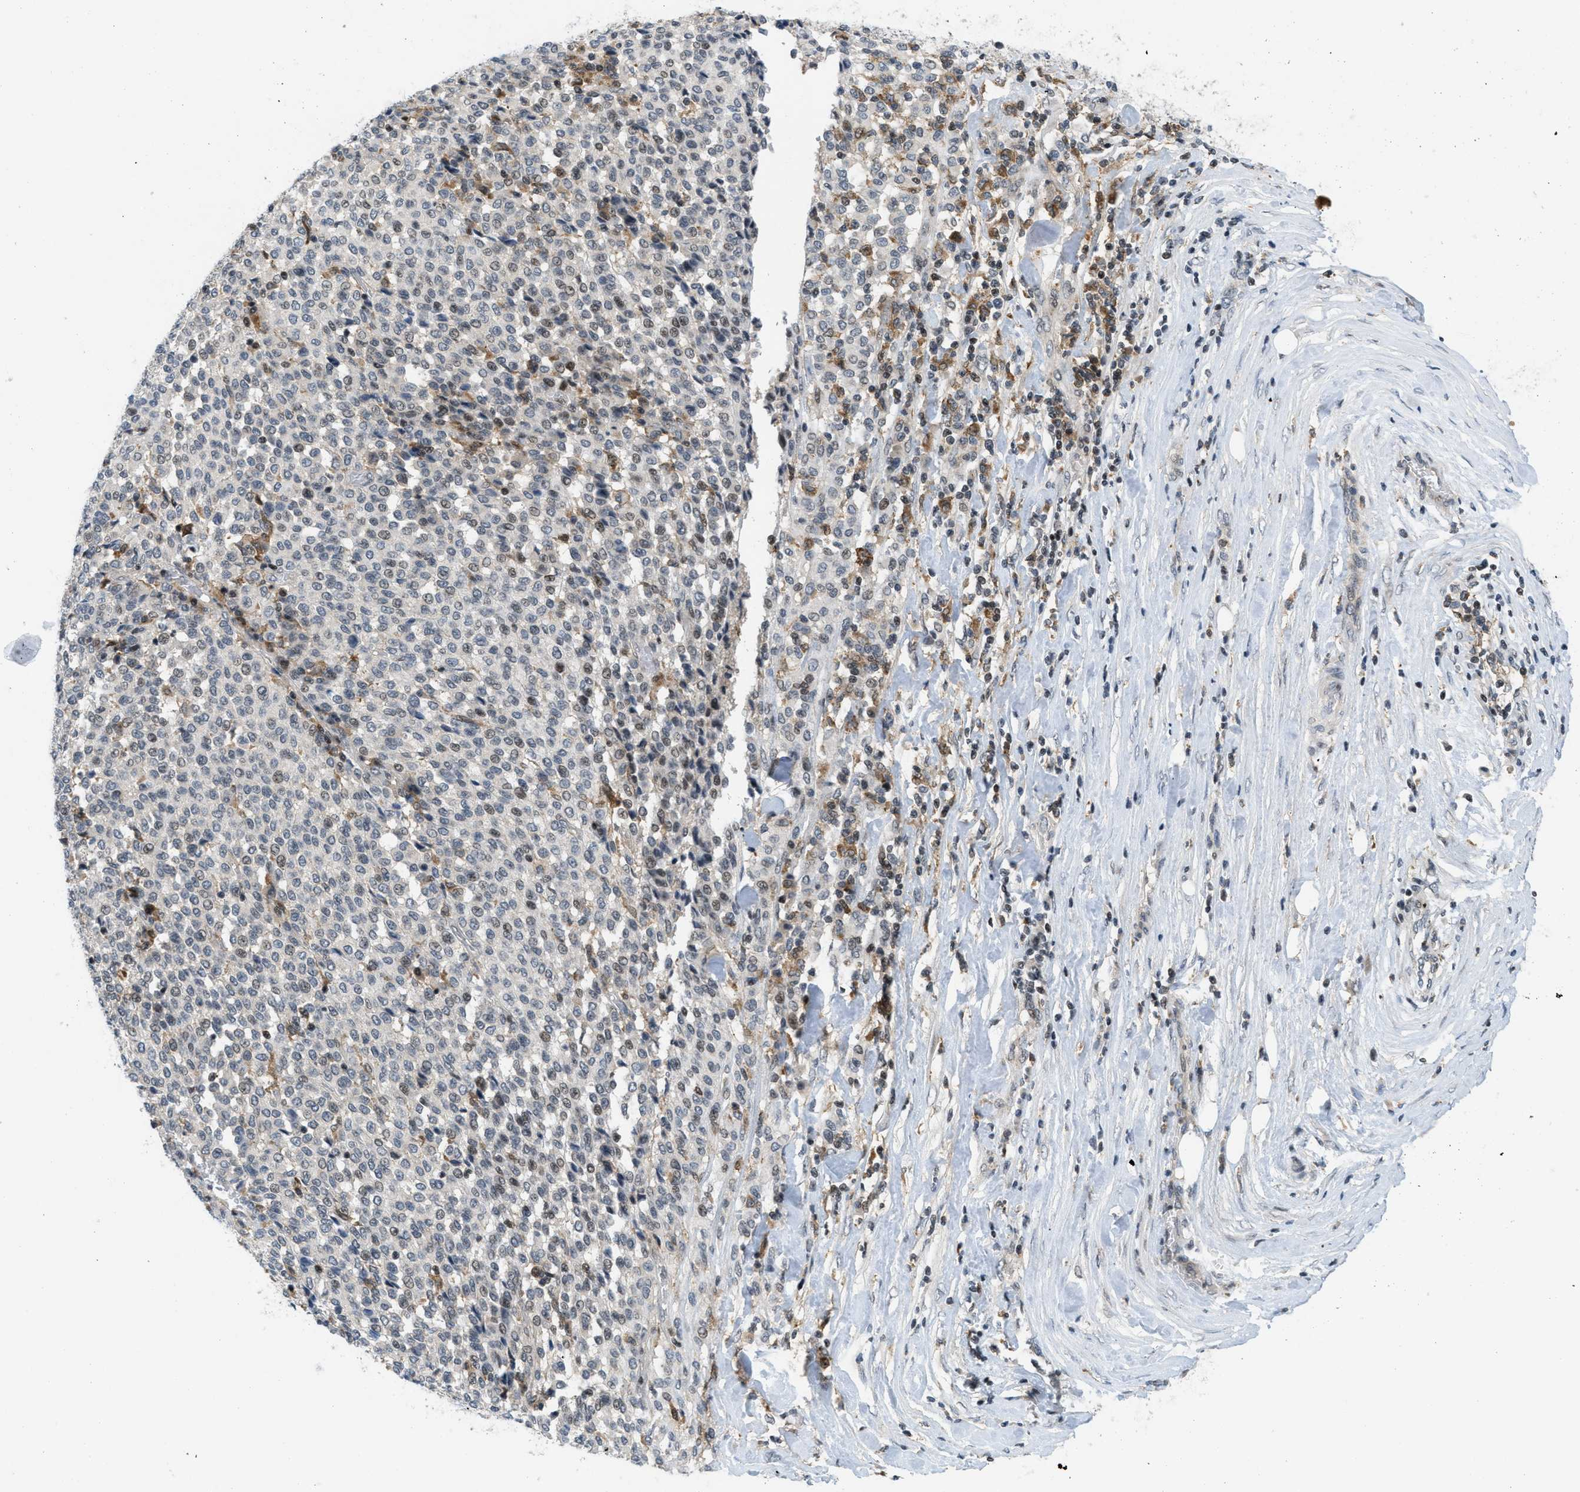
{"staining": {"intensity": "moderate", "quantity": "<25%", "location": "nuclear"}, "tissue": "melanoma", "cell_type": "Tumor cells", "image_type": "cancer", "snomed": [{"axis": "morphology", "description": "Malignant melanoma, Metastatic site"}, {"axis": "topography", "description": "Pancreas"}], "caption": "IHC (DAB (3,3'-diaminobenzidine)) staining of human malignant melanoma (metastatic site) demonstrates moderate nuclear protein expression in approximately <25% of tumor cells.", "gene": "ING1", "patient": {"sex": "female", "age": 30}}